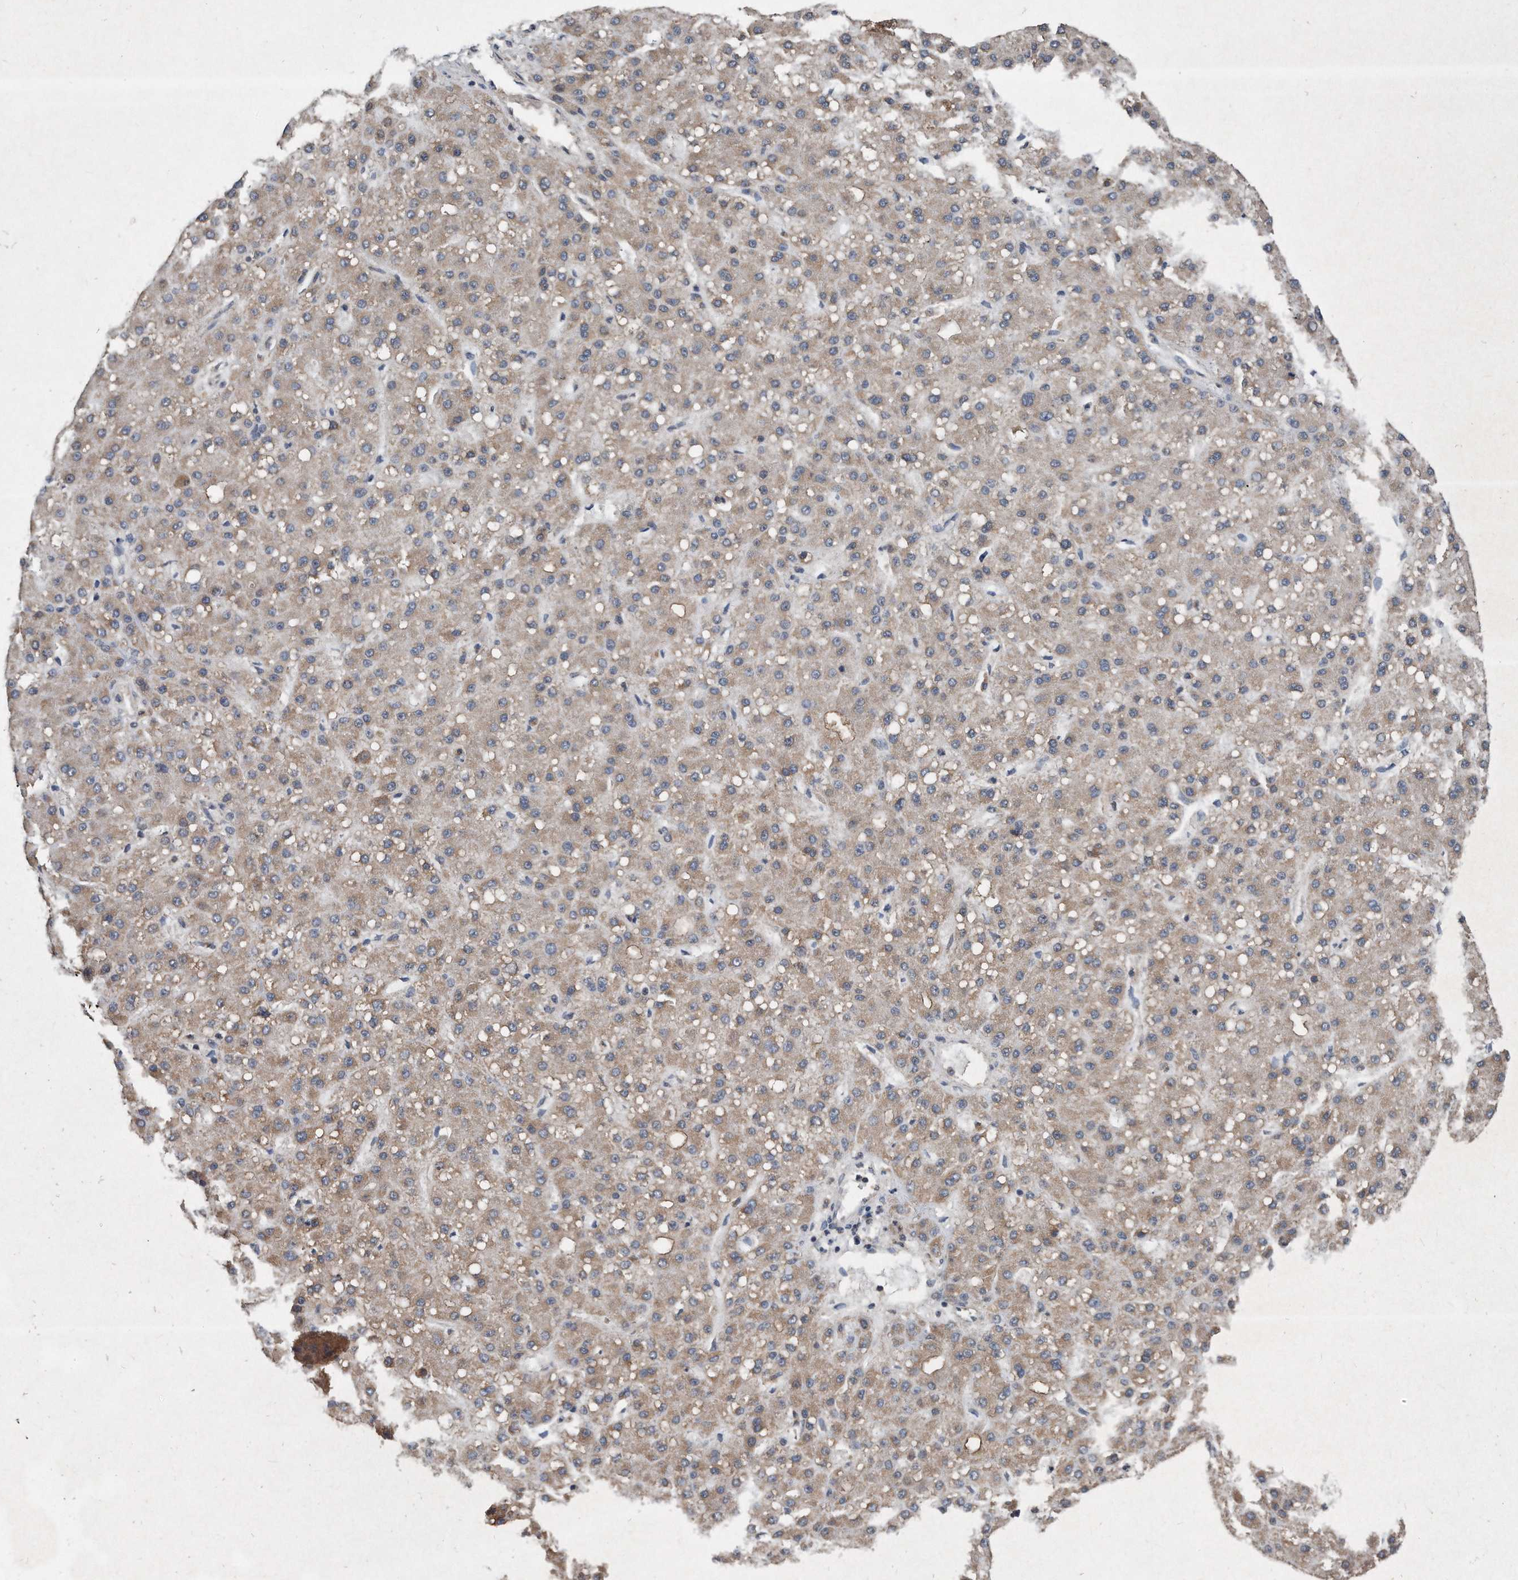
{"staining": {"intensity": "weak", "quantity": ">75%", "location": "cytoplasmic/membranous"}, "tissue": "liver cancer", "cell_type": "Tumor cells", "image_type": "cancer", "snomed": [{"axis": "morphology", "description": "Carcinoma, Hepatocellular, NOS"}, {"axis": "topography", "description": "Liver"}], "caption": "Immunohistochemistry (IHC) of human hepatocellular carcinoma (liver) shows low levels of weak cytoplasmic/membranous positivity in approximately >75% of tumor cells.", "gene": "SDHA", "patient": {"sex": "male", "age": 67}}